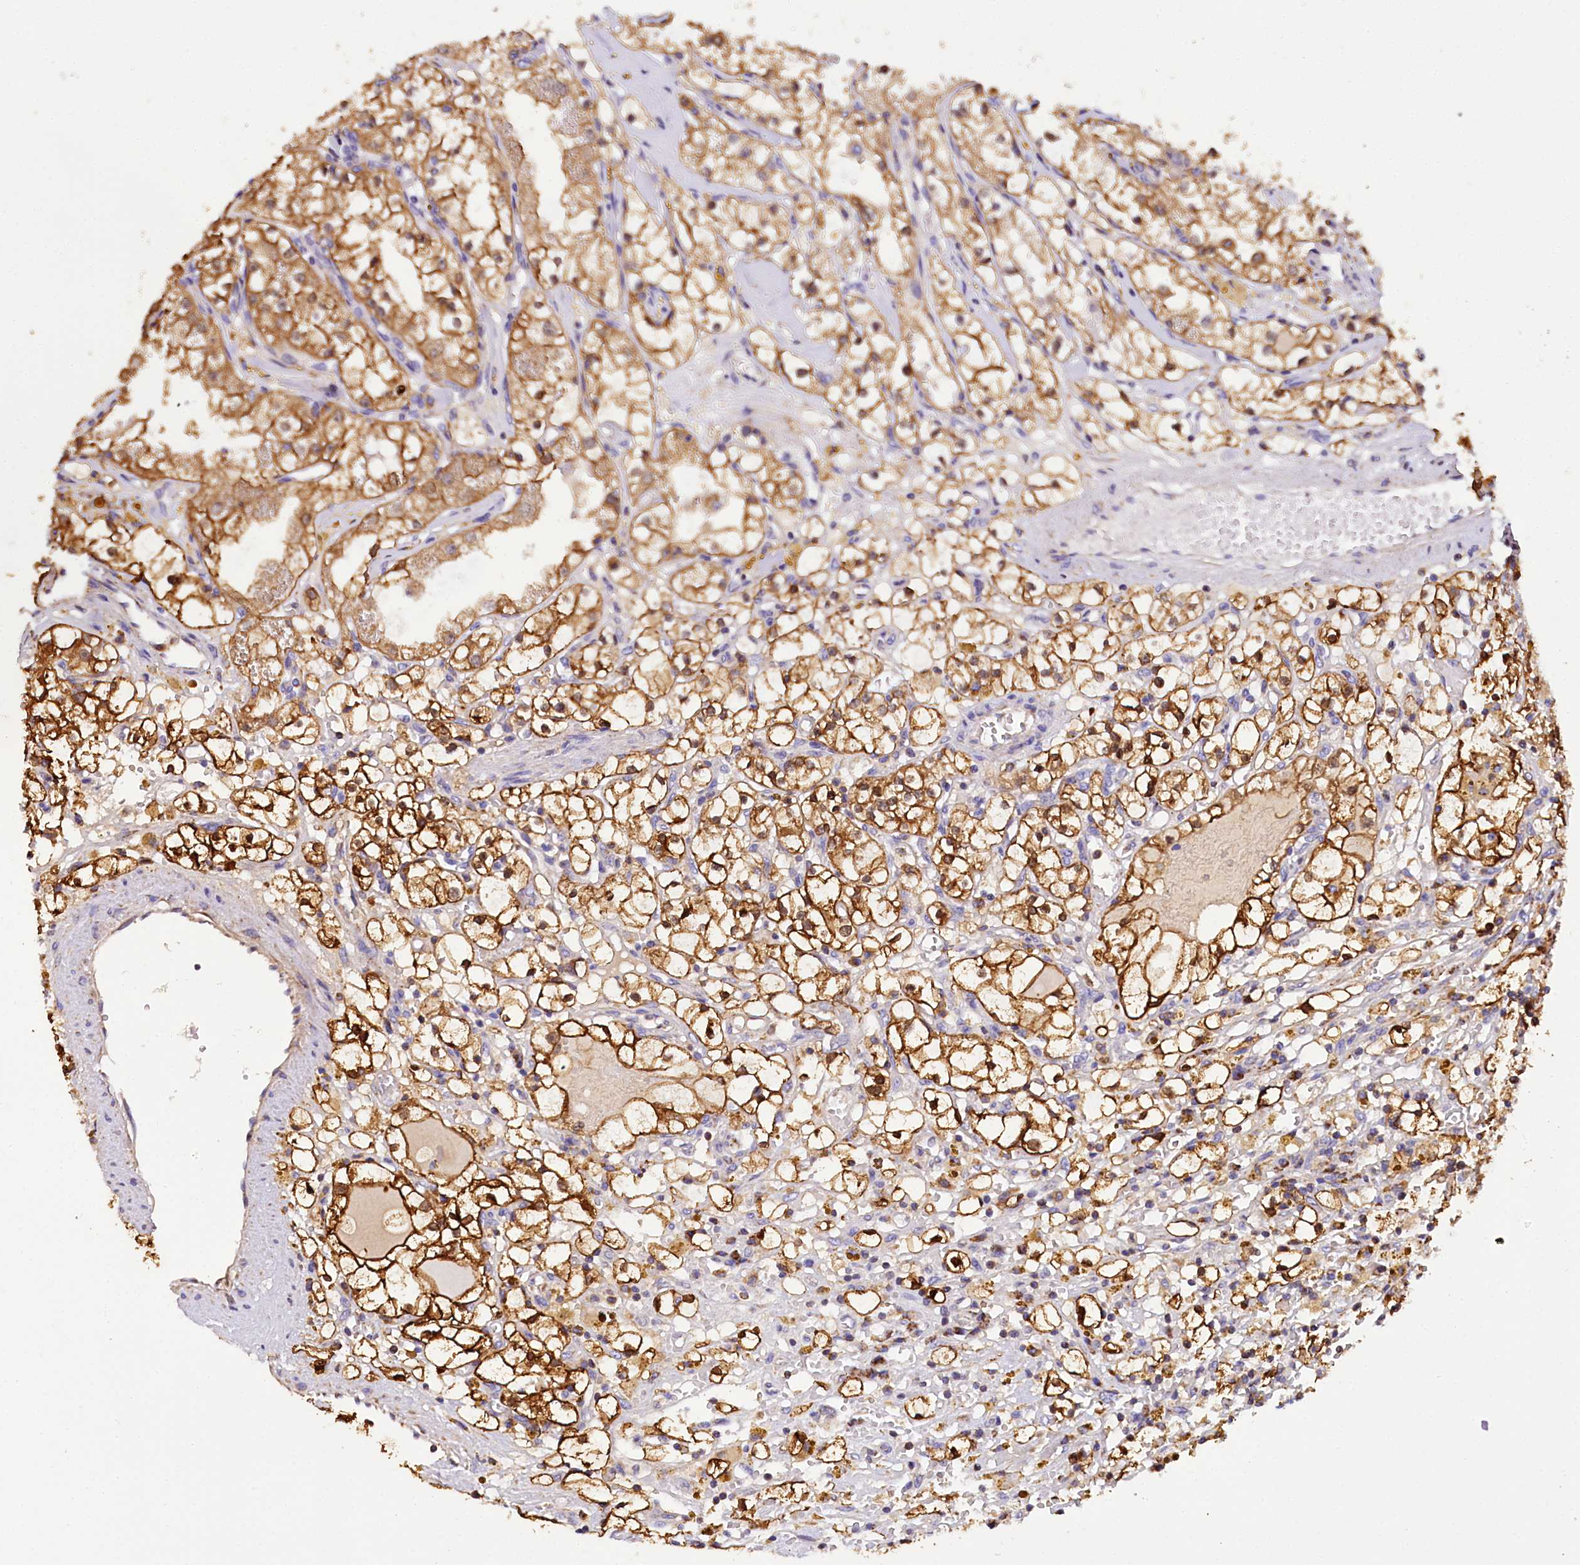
{"staining": {"intensity": "moderate", "quantity": ">75%", "location": "cytoplasmic/membranous"}, "tissue": "renal cancer", "cell_type": "Tumor cells", "image_type": "cancer", "snomed": [{"axis": "morphology", "description": "Adenocarcinoma, NOS"}, {"axis": "topography", "description": "Kidney"}], "caption": "An image of human renal adenocarcinoma stained for a protein demonstrates moderate cytoplasmic/membranous brown staining in tumor cells.", "gene": "TASOR2", "patient": {"sex": "male", "age": 56}}